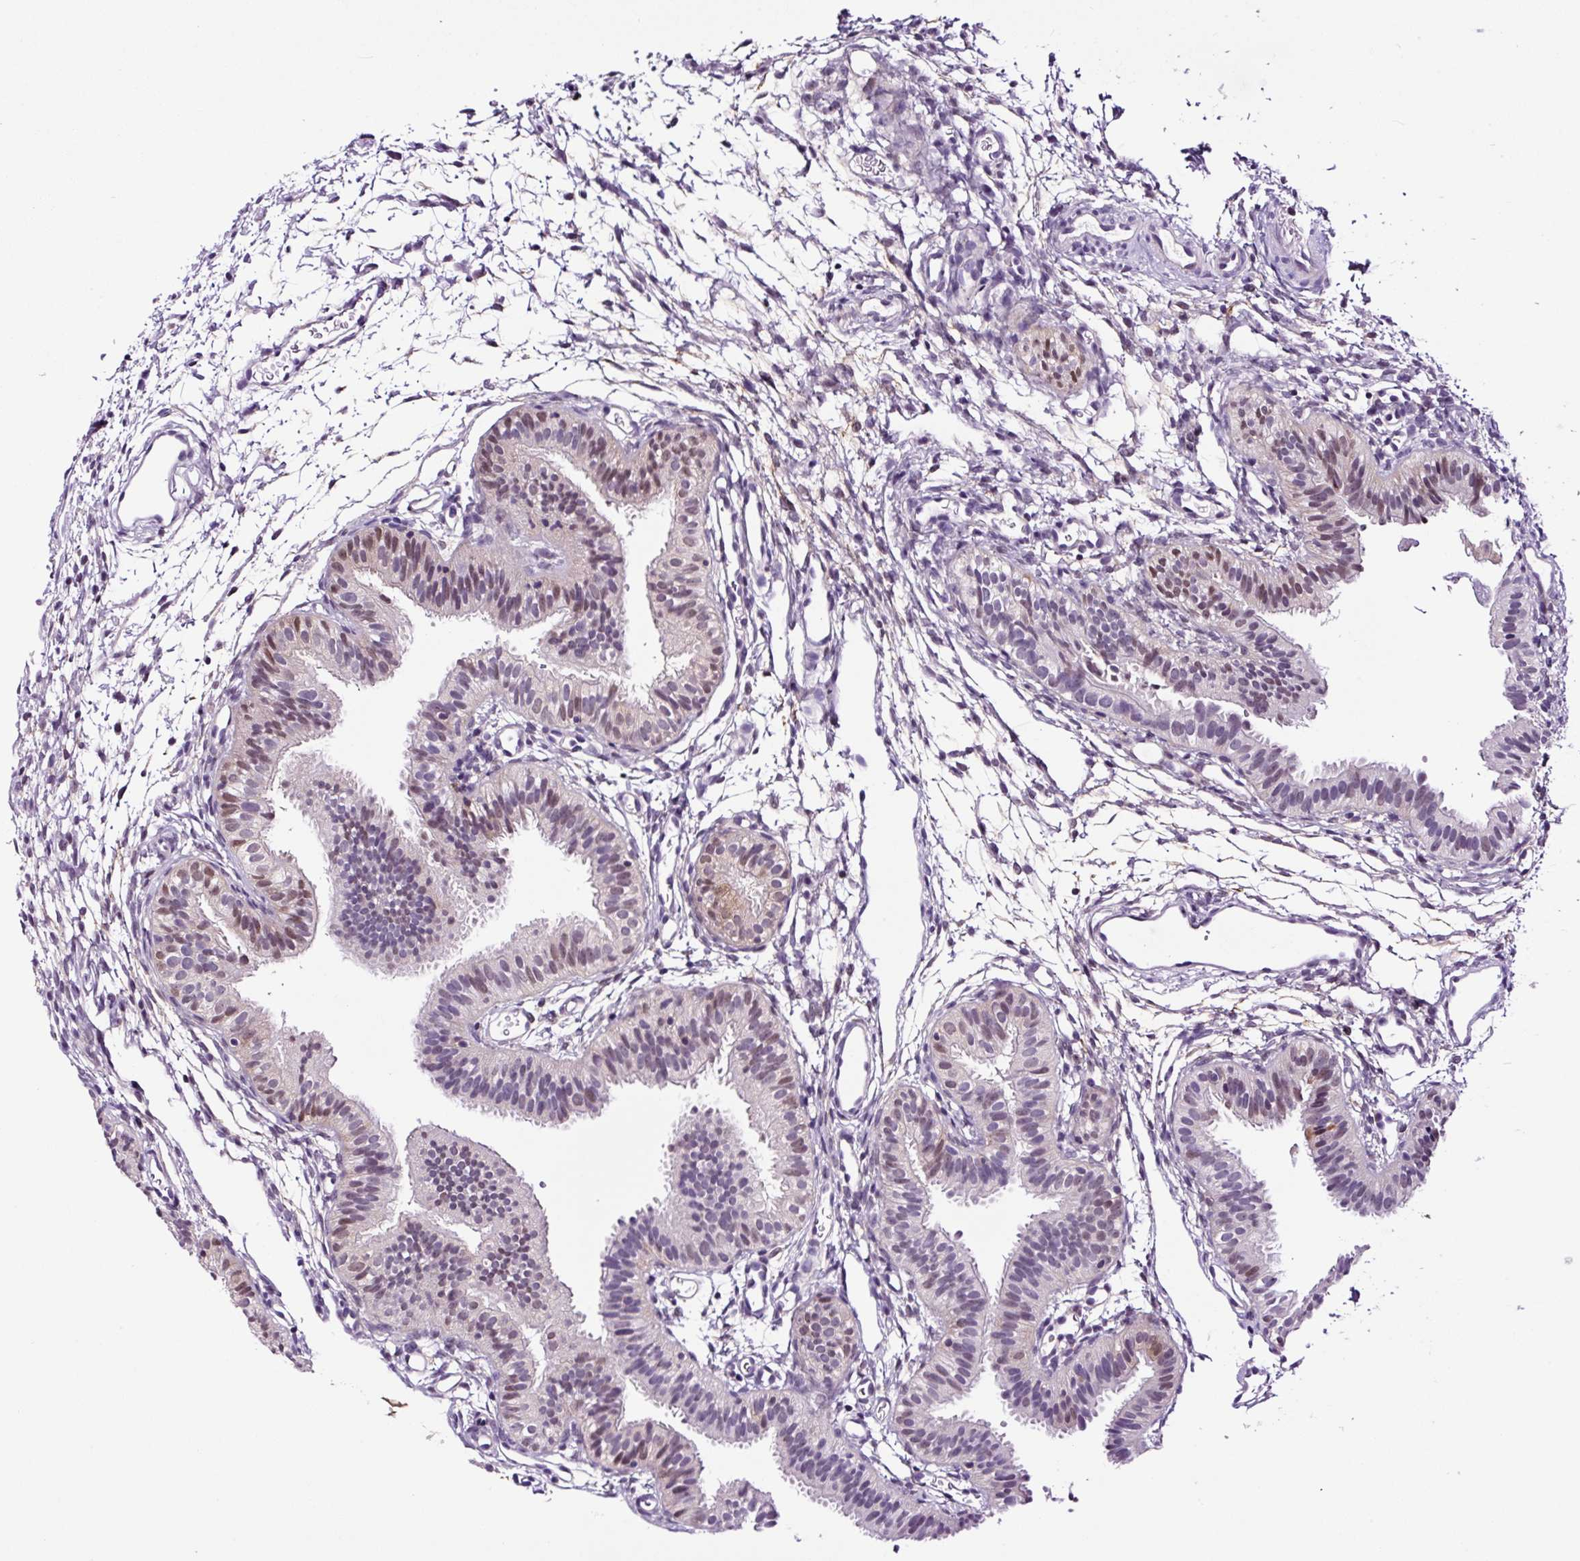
{"staining": {"intensity": "moderate", "quantity": "25%-75%", "location": "cytoplasmic/membranous,nuclear"}, "tissue": "fallopian tube", "cell_type": "Glandular cells", "image_type": "normal", "snomed": [{"axis": "morphology", "description": "Normal tissue, NOS"}, {"axis": "topography", "description": "Fallopian tube"}], "caption": "An immunohistochemistry (IHC) image of unremarkable tissue is shown. Protein staining in brown shows moderate cytoplasmic/membranous,nuclear positivity in fallopian tube within glandular cells. Nuclei are stained in blue.", "gene": "TAFA3", "patient": {"sex": "female", "age": 35}}